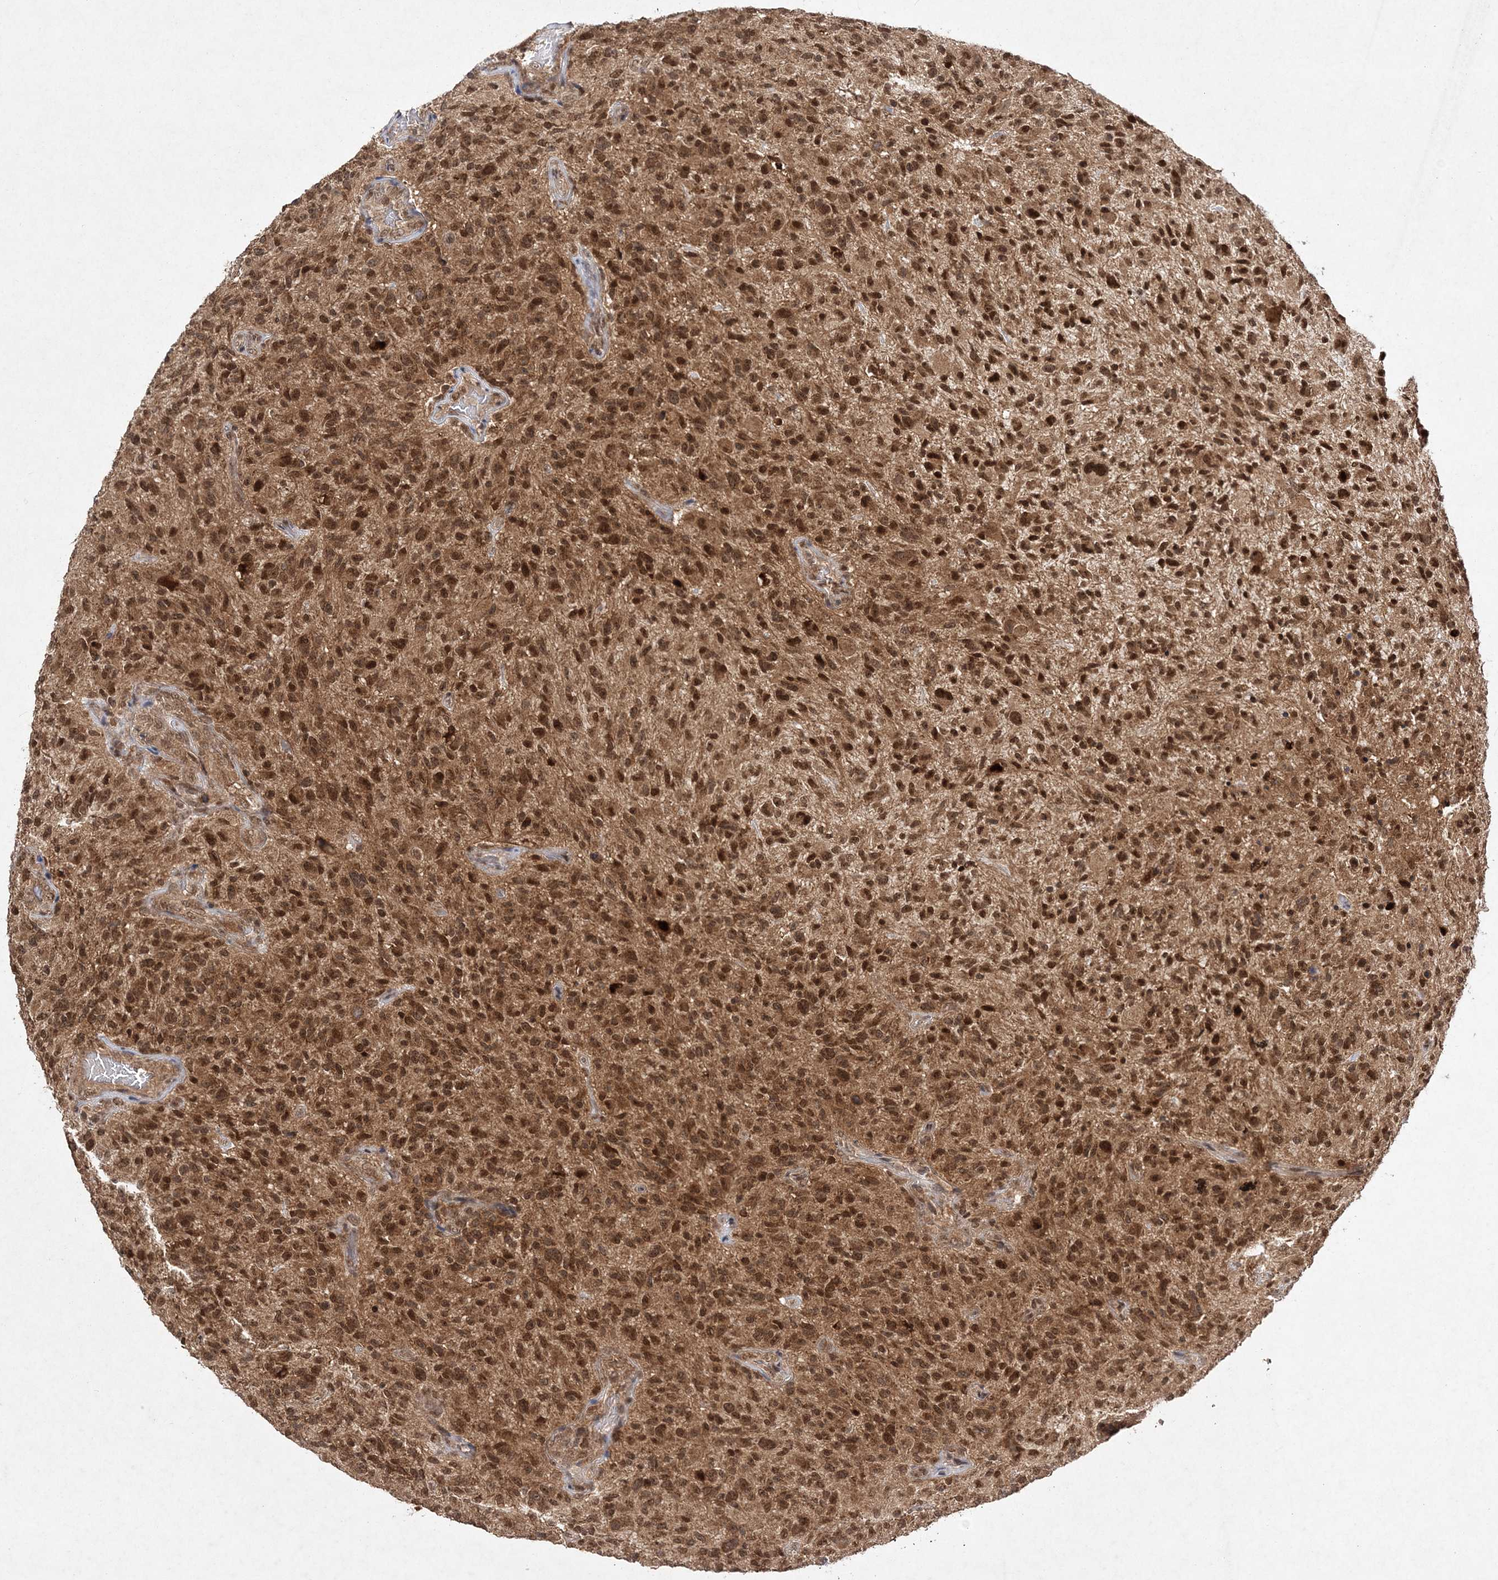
{"staining": {"intensity": "strong", "quantity": ">75%", "location": "nuclear"}, "tissue": "glioma", "cell_type": "Tumor cells", "image_type": "cancer", "snomed": [{"axis": "morphology", "description": "Glioma, malignant, High grade"}, {"axis": "topography", "description": "Brain"}], "caption": "This is a histology image of immunohistochemistry staining of glioma, which shows strong positivity in the nuclear of tumor cells.", "gene": "NIF3L1", "patient": {"sex": "male", "age": 47}}